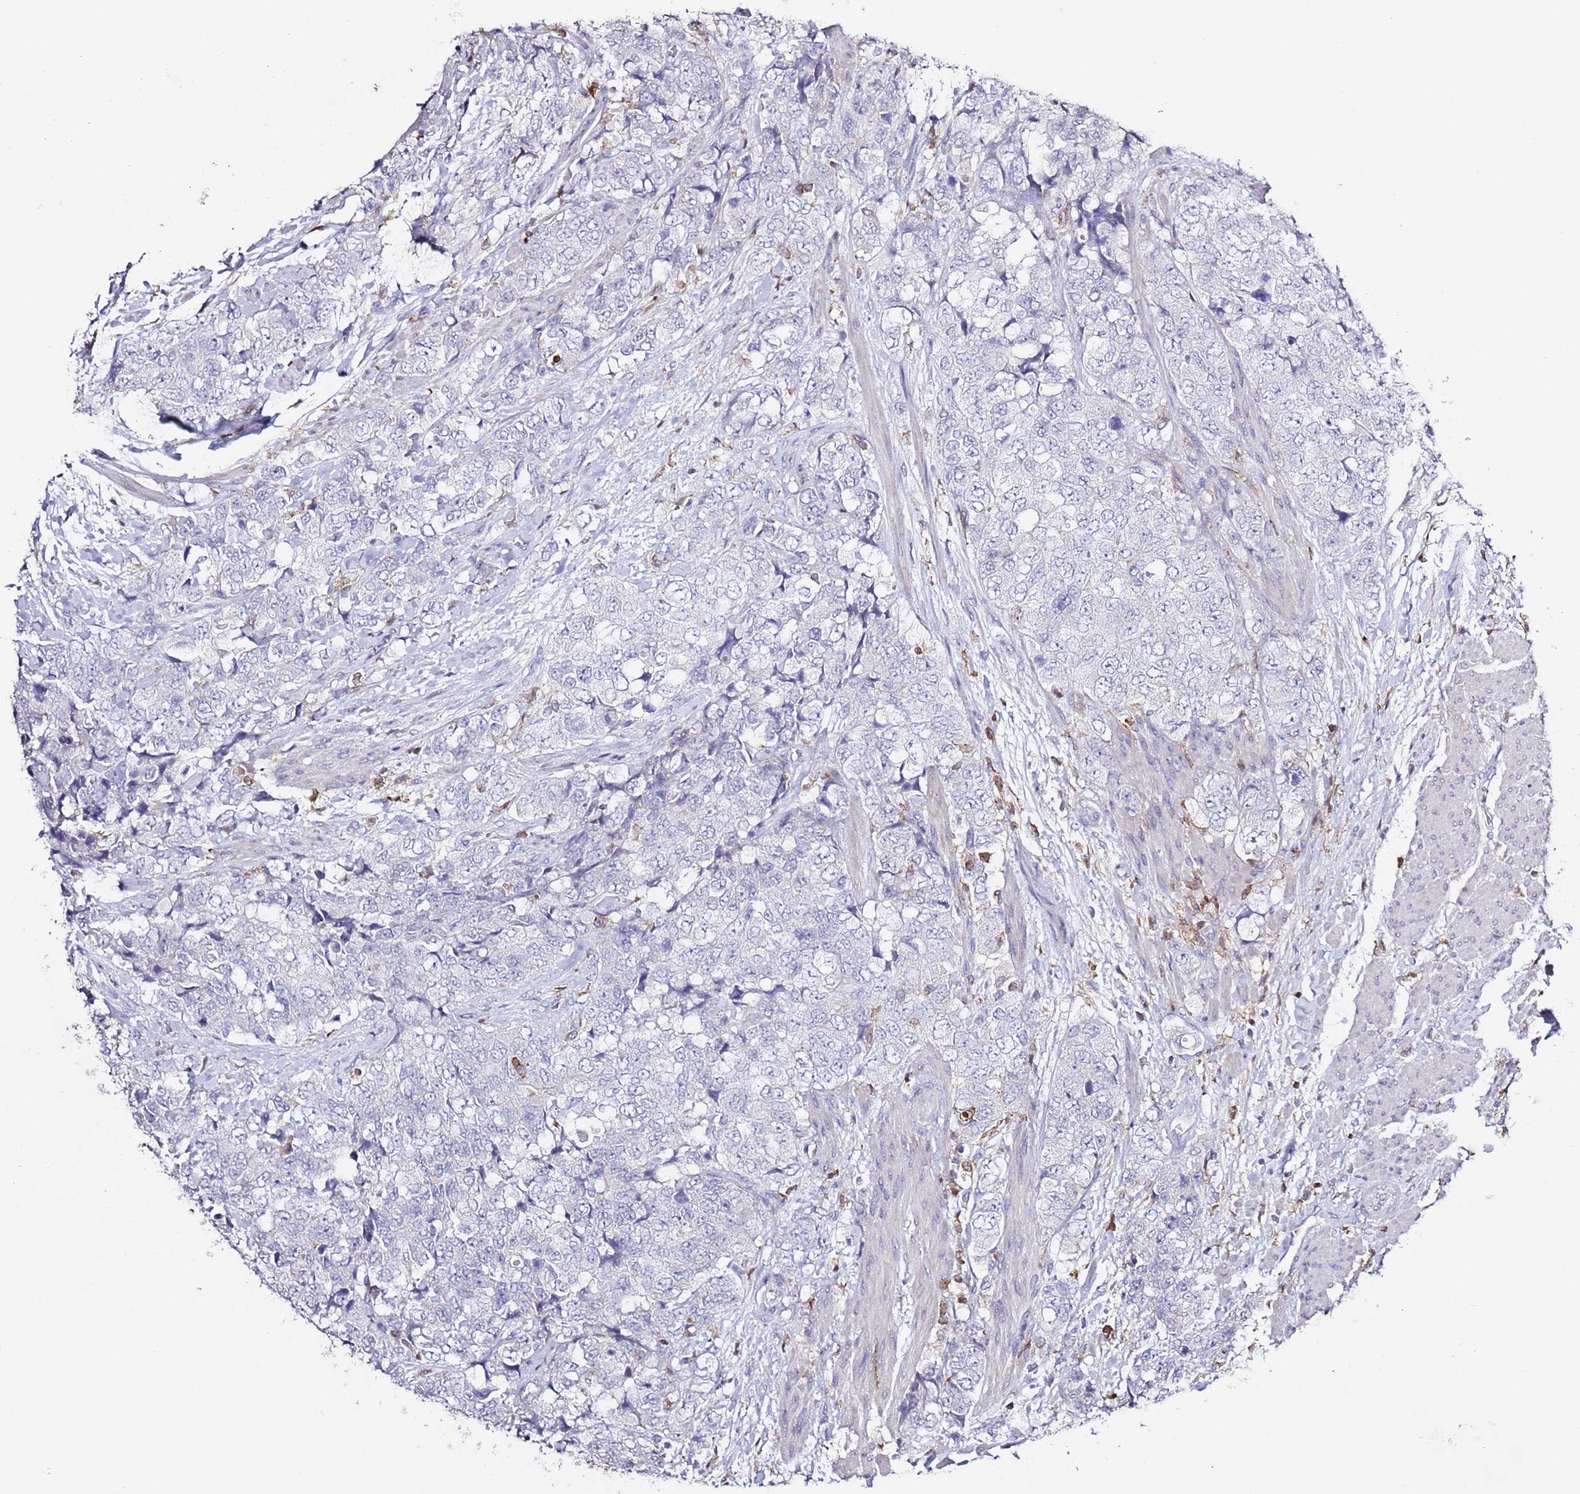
{"staining": {"intensity": "negative", "quantity": "none", "location": "none"}, "tissue": "urothelial cancer", "cell_type": "Tumor cells", "image_type": "cancer", "snomed": [{"axis": "morphology", "description": "Urothelial carcinoma, High grade"}, {"axis": "topography", "description": "Urinary bladder"}], "caption": "The micrograph demonstrates no staining of tumor cells in urothelial carcinoma (high-grade).", "gene": "LPXN", "patient": {"sex": "female", "age": 78}}